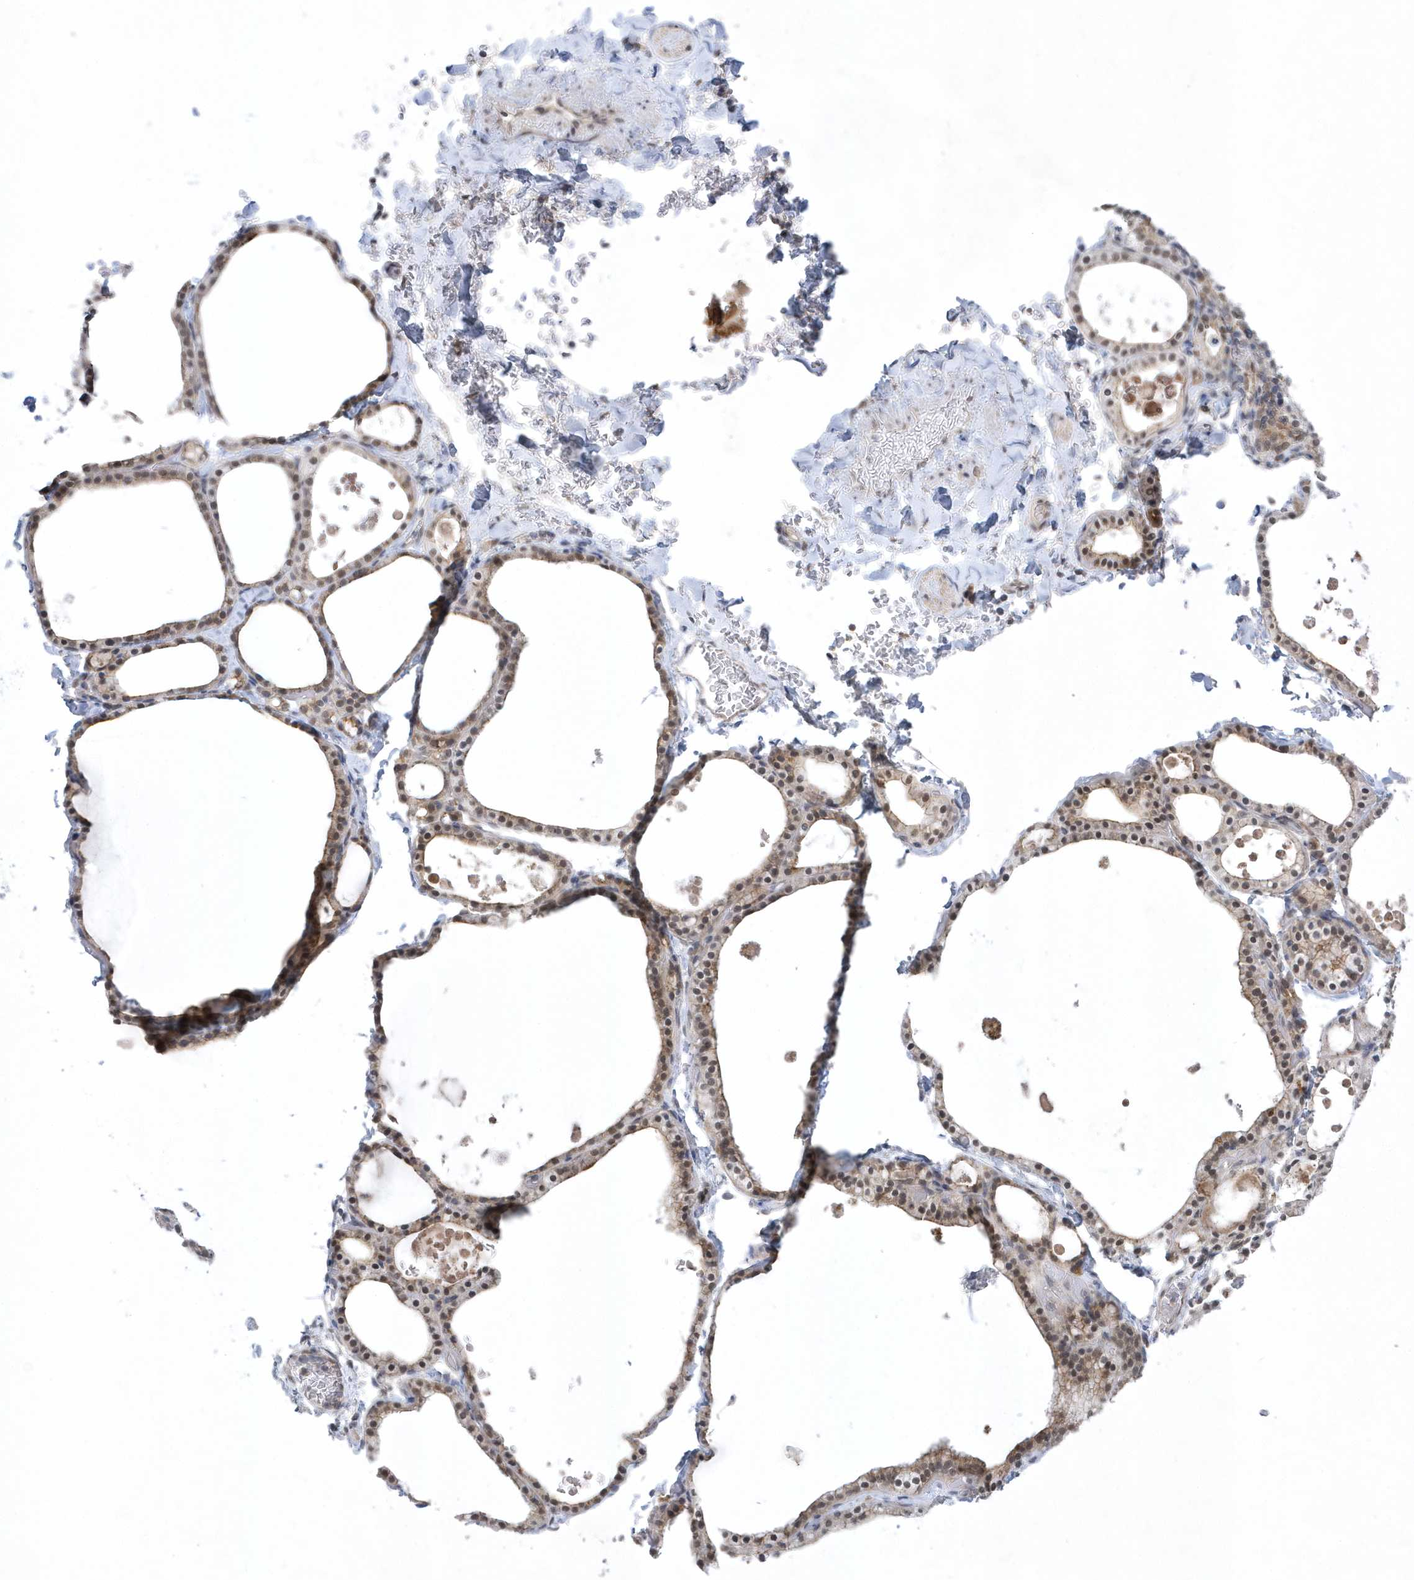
{"staining": {"intensity": "moderate", "quantity": ">75%", "location": "cytoplasmic/membranous,nuclear"}, "tissue": "thyroid gland", "cell_type": "Glandular cells", "image_type": "normal", "snomed": [{"axis": "morphology", "description": "Normal tissue, NOS"}, {"axis": "topography", "description": "Thyroid gland"}], "caption": "Glandular cells exhibit moderate cytoplasmic/membranous,nuclear expression in about >75% of cells in benign thyroid gland. Immunohistochemistry stains the protein of interest in brown and the nuclei are stained blue.", "gene": "ZC3H12D", "patient": {"sex": "male", "age": 56}}